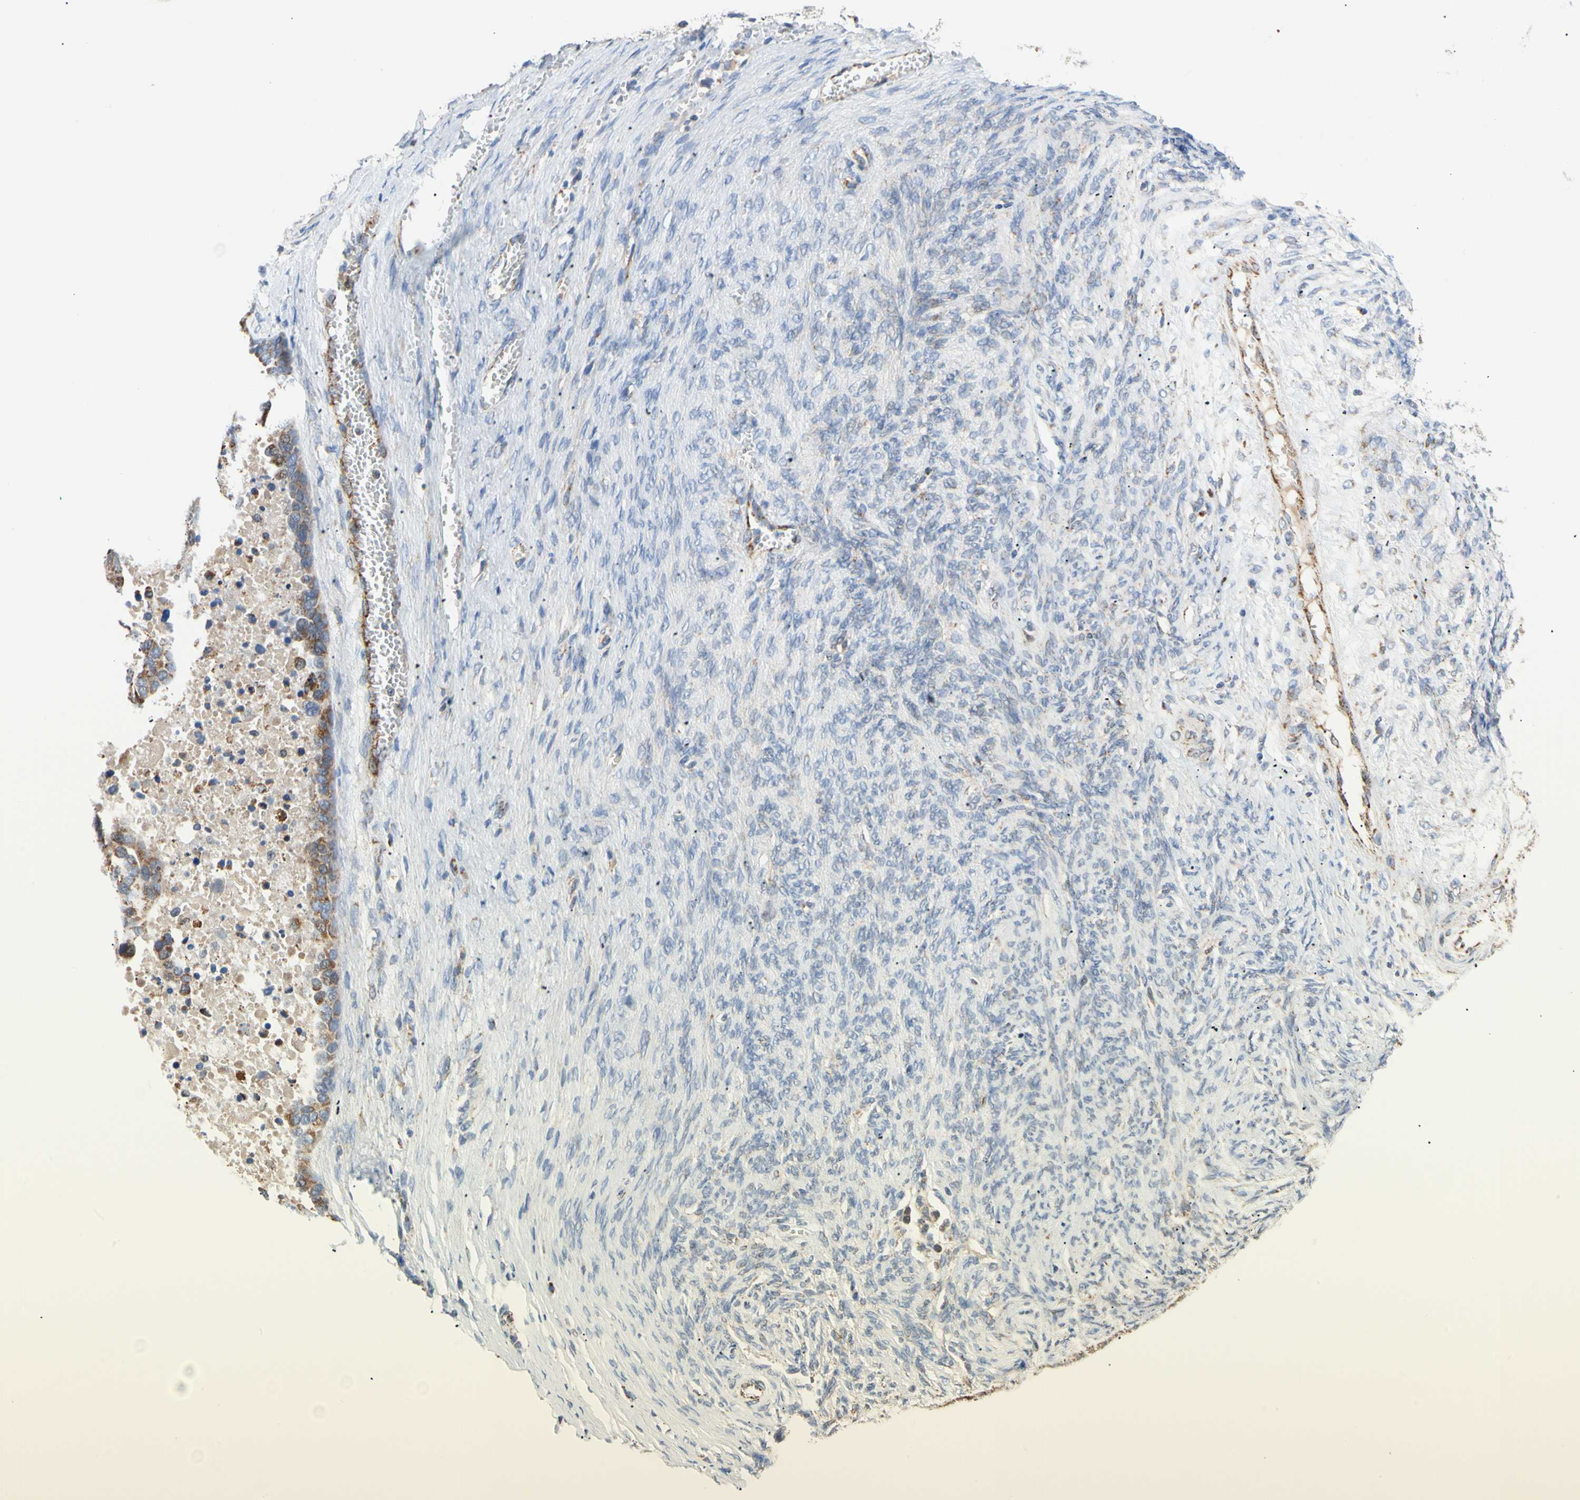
{"staining": {"intensity": "negative", "quantity": "none", "location": "none"}, "tissue": "ovarian cancer", "cell_type": "Tumor cells", "image_type": "cancer", "snomed": [{"axis": "morphology", "description": "Cystadenocarcinoma, serous, NOS"}, {"axis": "topography", "description": "Ovary"}], "caption": "Immunohistochemistry of ovarian cancer demonstrates no expression in tumor cells.", "gene": "ACAT1", "patient": {"sex": "female", "age": 44}}